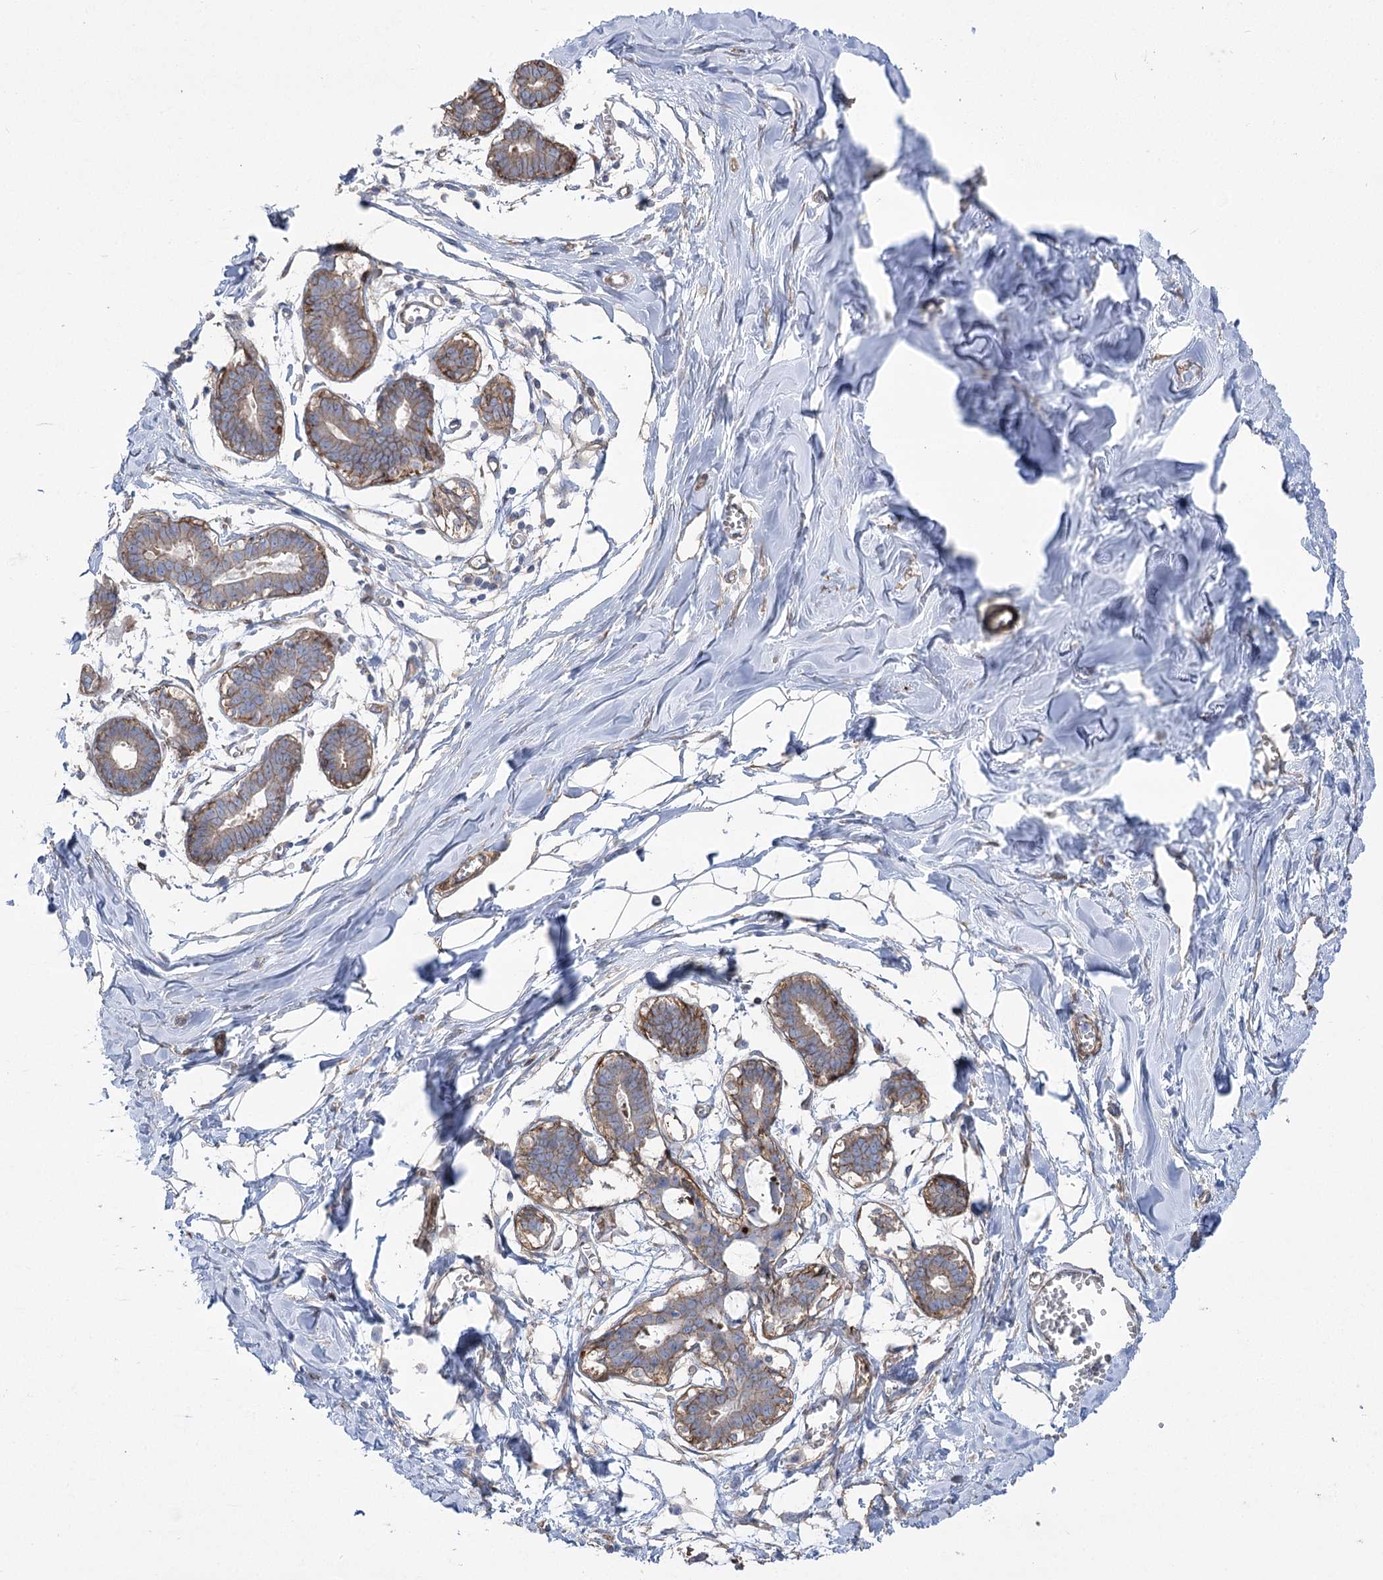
{"staining": {"intensity": "negative", "quantity": "none", "location": "none"}, "tissue": "breast", "cell_type": "Adipocytes", "image_type": "normal", "snomed": [{"axis": "morphology", "description": "Normal tissue, NOS"}, {"axis": "topography", "description": "Breast"}], "caption": "The image demonstrates no staining of adipocytes in benign breast. (DAB immunohistochemistry, high magnification).", "gene": "PLEKHA5", "patient": {"sex": "female", "age": 27}}